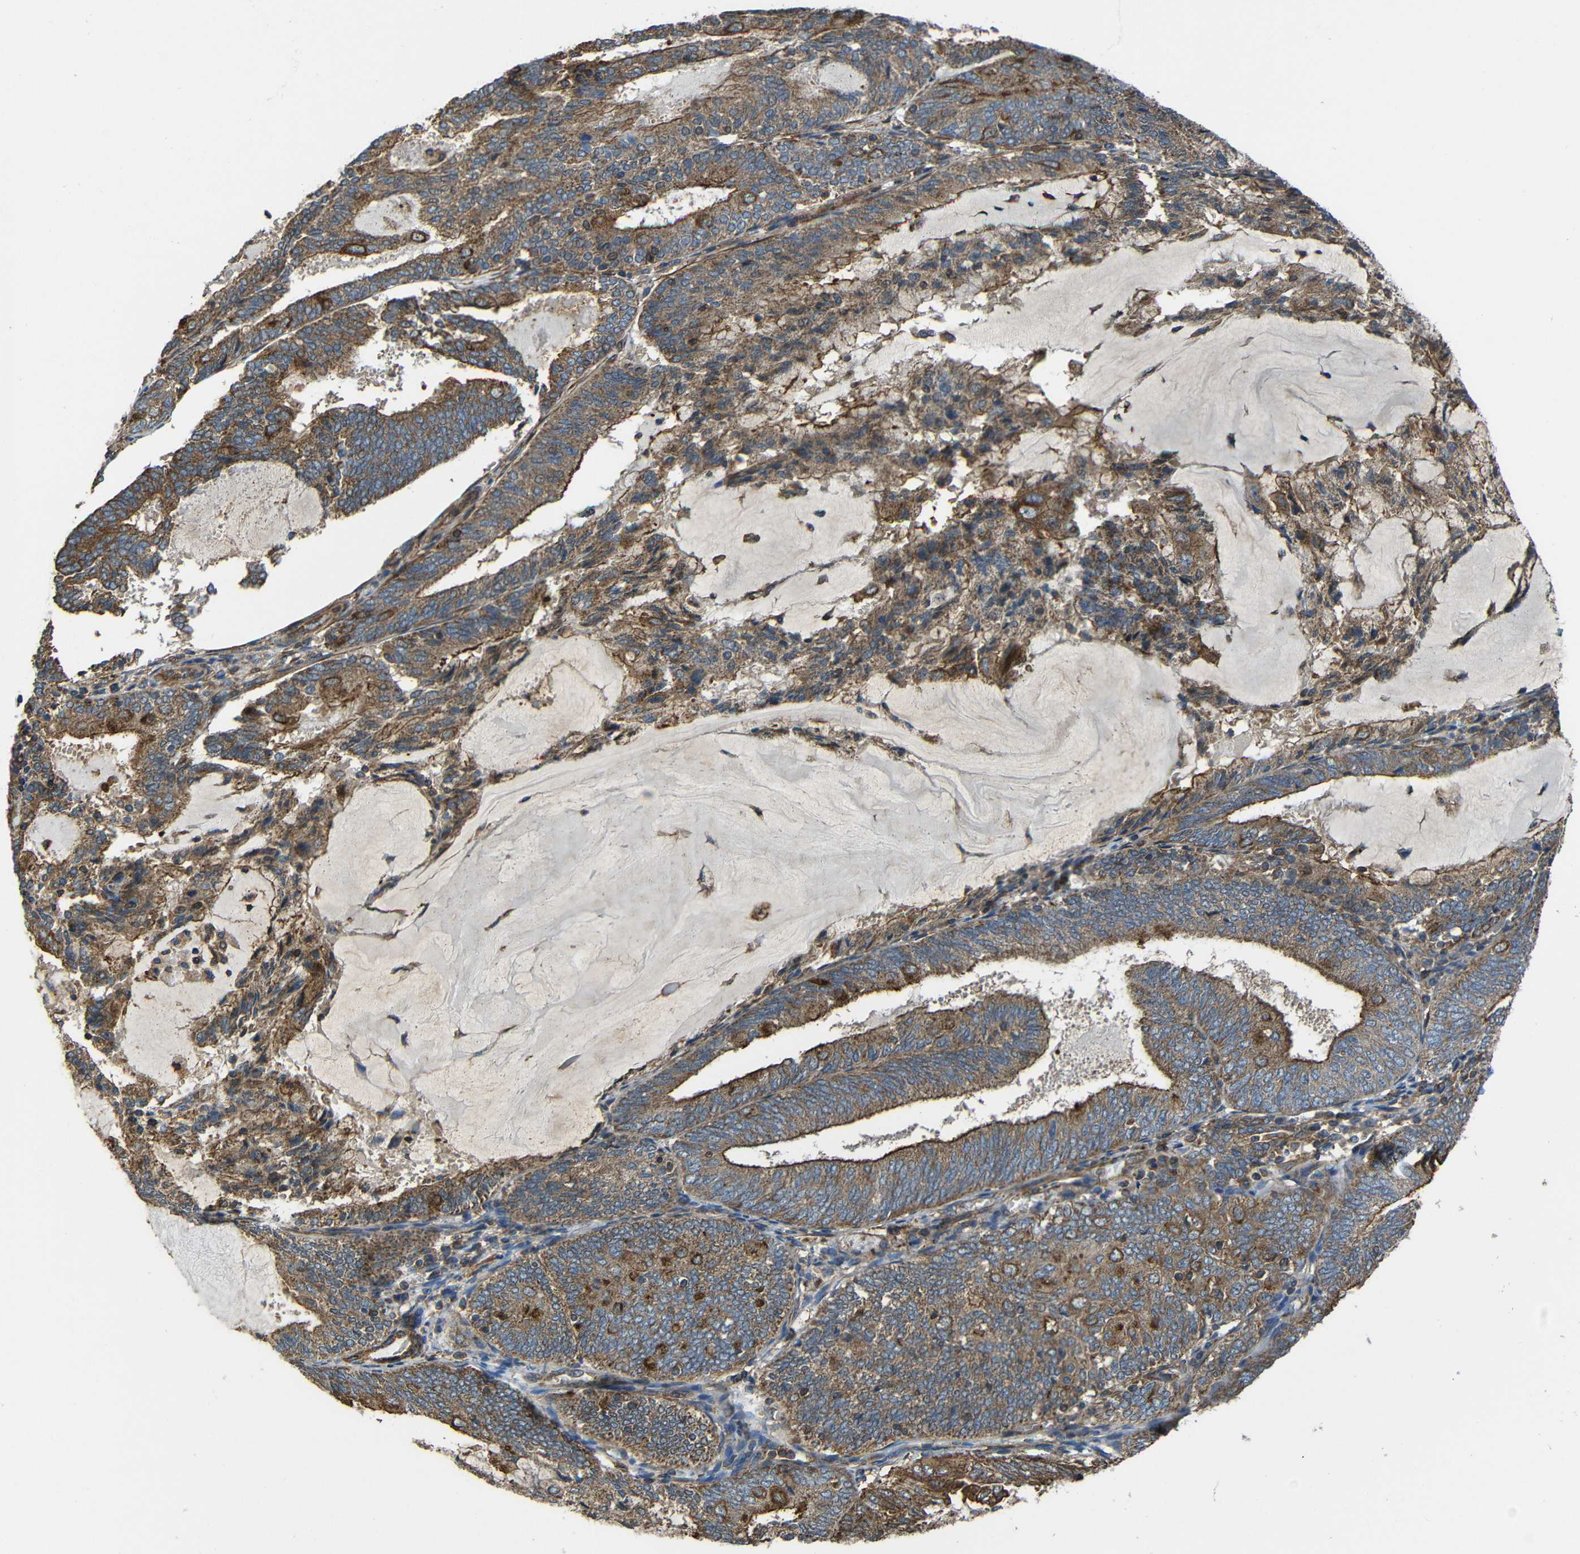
{"staining": {"intensity": "moderate", "quantity": ">75%", "location": "cytoplasmic/membranous"}, "tissue": "endometrial cancer", "cell_type": "Tumor cells", "image_type": "cancer", "snomed": [{"axis": "morphology", "description": "Adenocarcinoma, NOS"}, {"axis": "topography", "description": "Endometrium"}], "caption": "A photomicrograph of endometrial cancer stained for a protein demonstrates moderate cytoplasmic/membranous brown staining in tumor cells.", "gene": "PTCH1", "patient": {"sex": "female", "age": 81}}